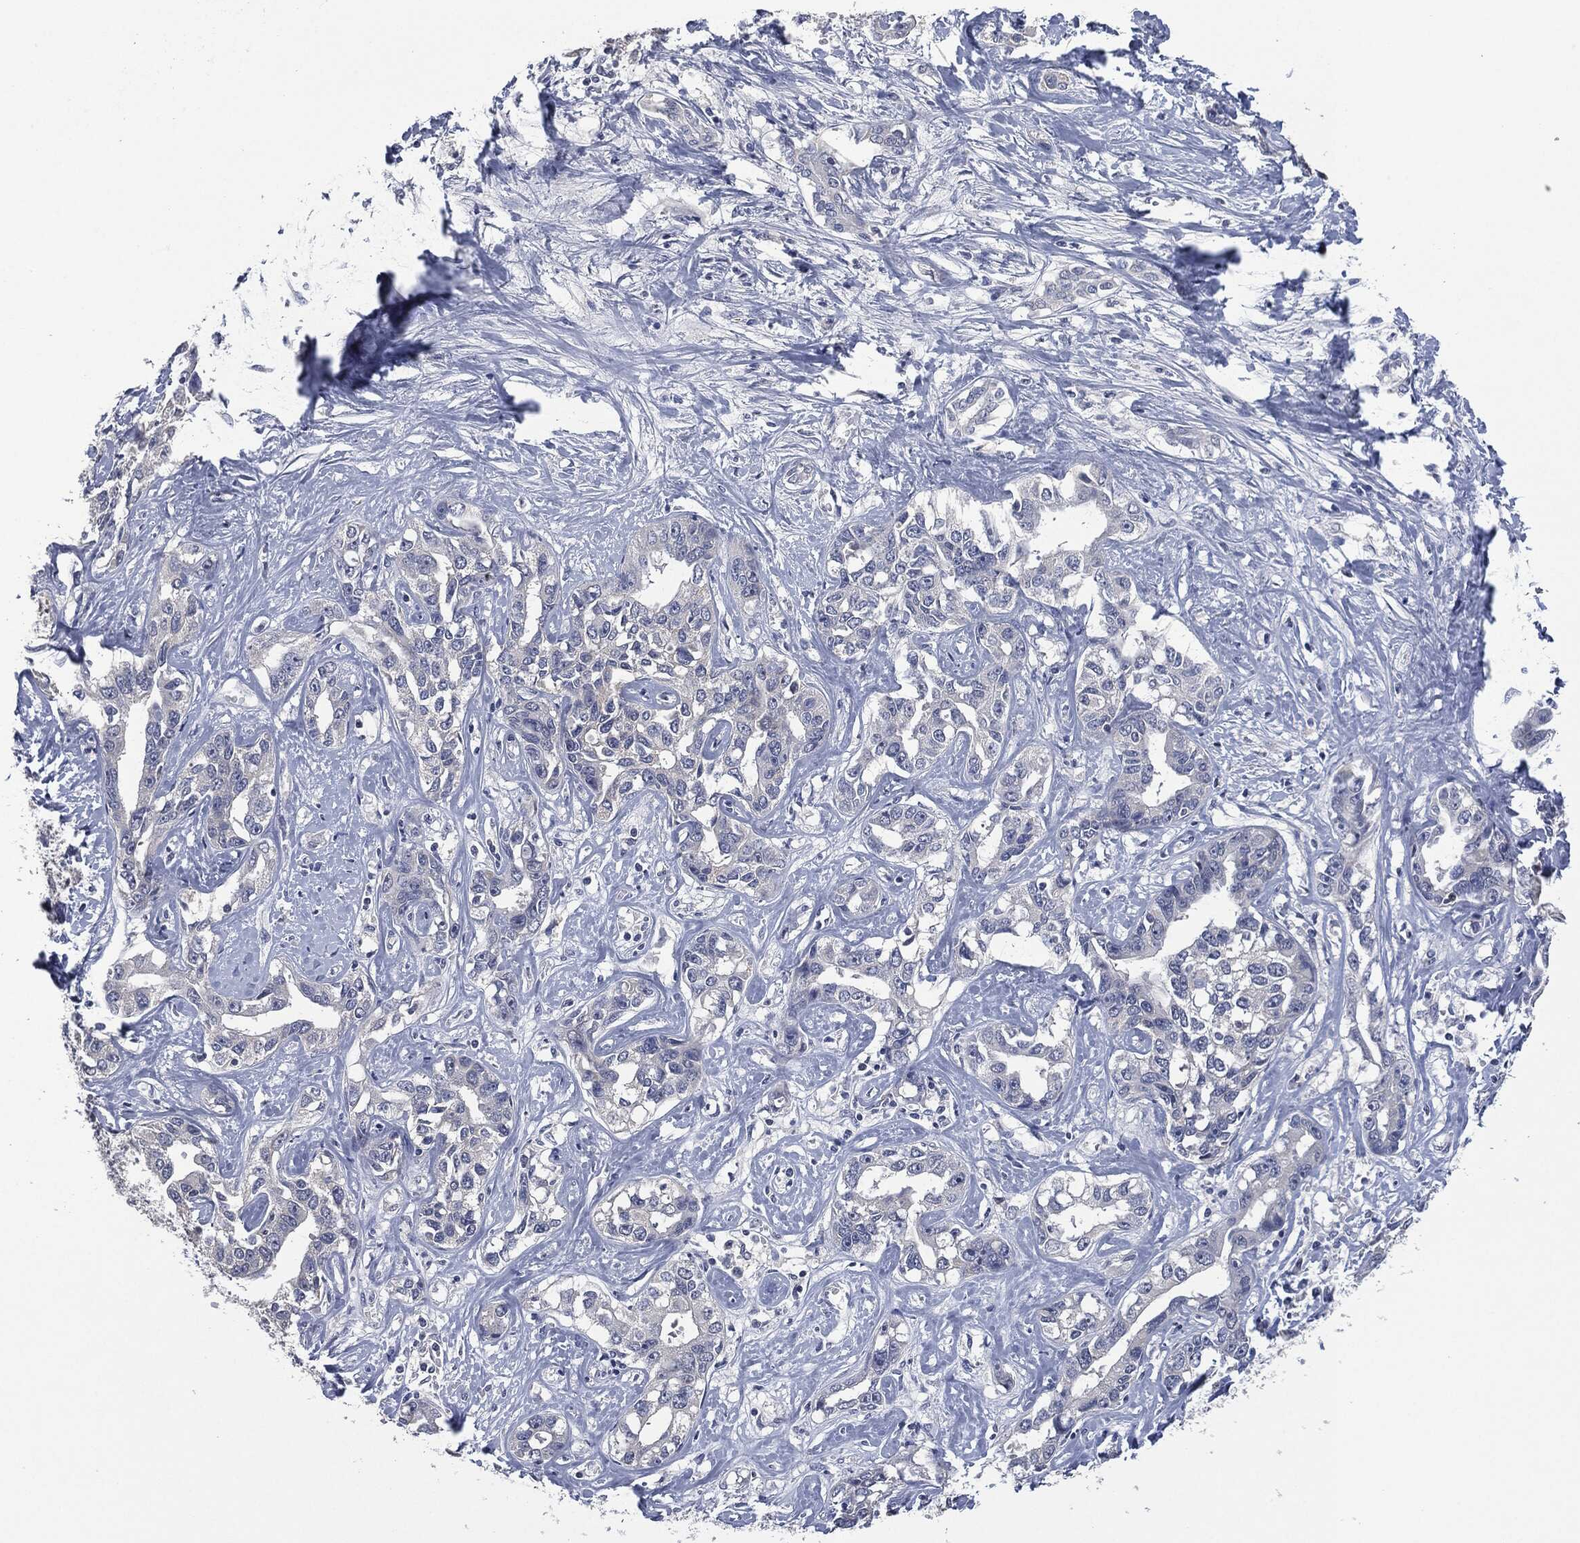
{"staining": {"intensity": "negative", "quantity": "none", "location": "none"}, "tissue": "liver cancer", "cell_type": "Tumor cells", "image_type": "cancer", "snomed": [{"axis": "morphology", "description": "Cholangiocarcinoma"}, {"axis": "topography", "description": "Liver"}], "caption": "This is an immunohistochemistry image of liver cholangiocarcinoma. There is no expression in tumor cells.", "gene": "IL1RN", "patient": {"sex": "male", "age": 59}}